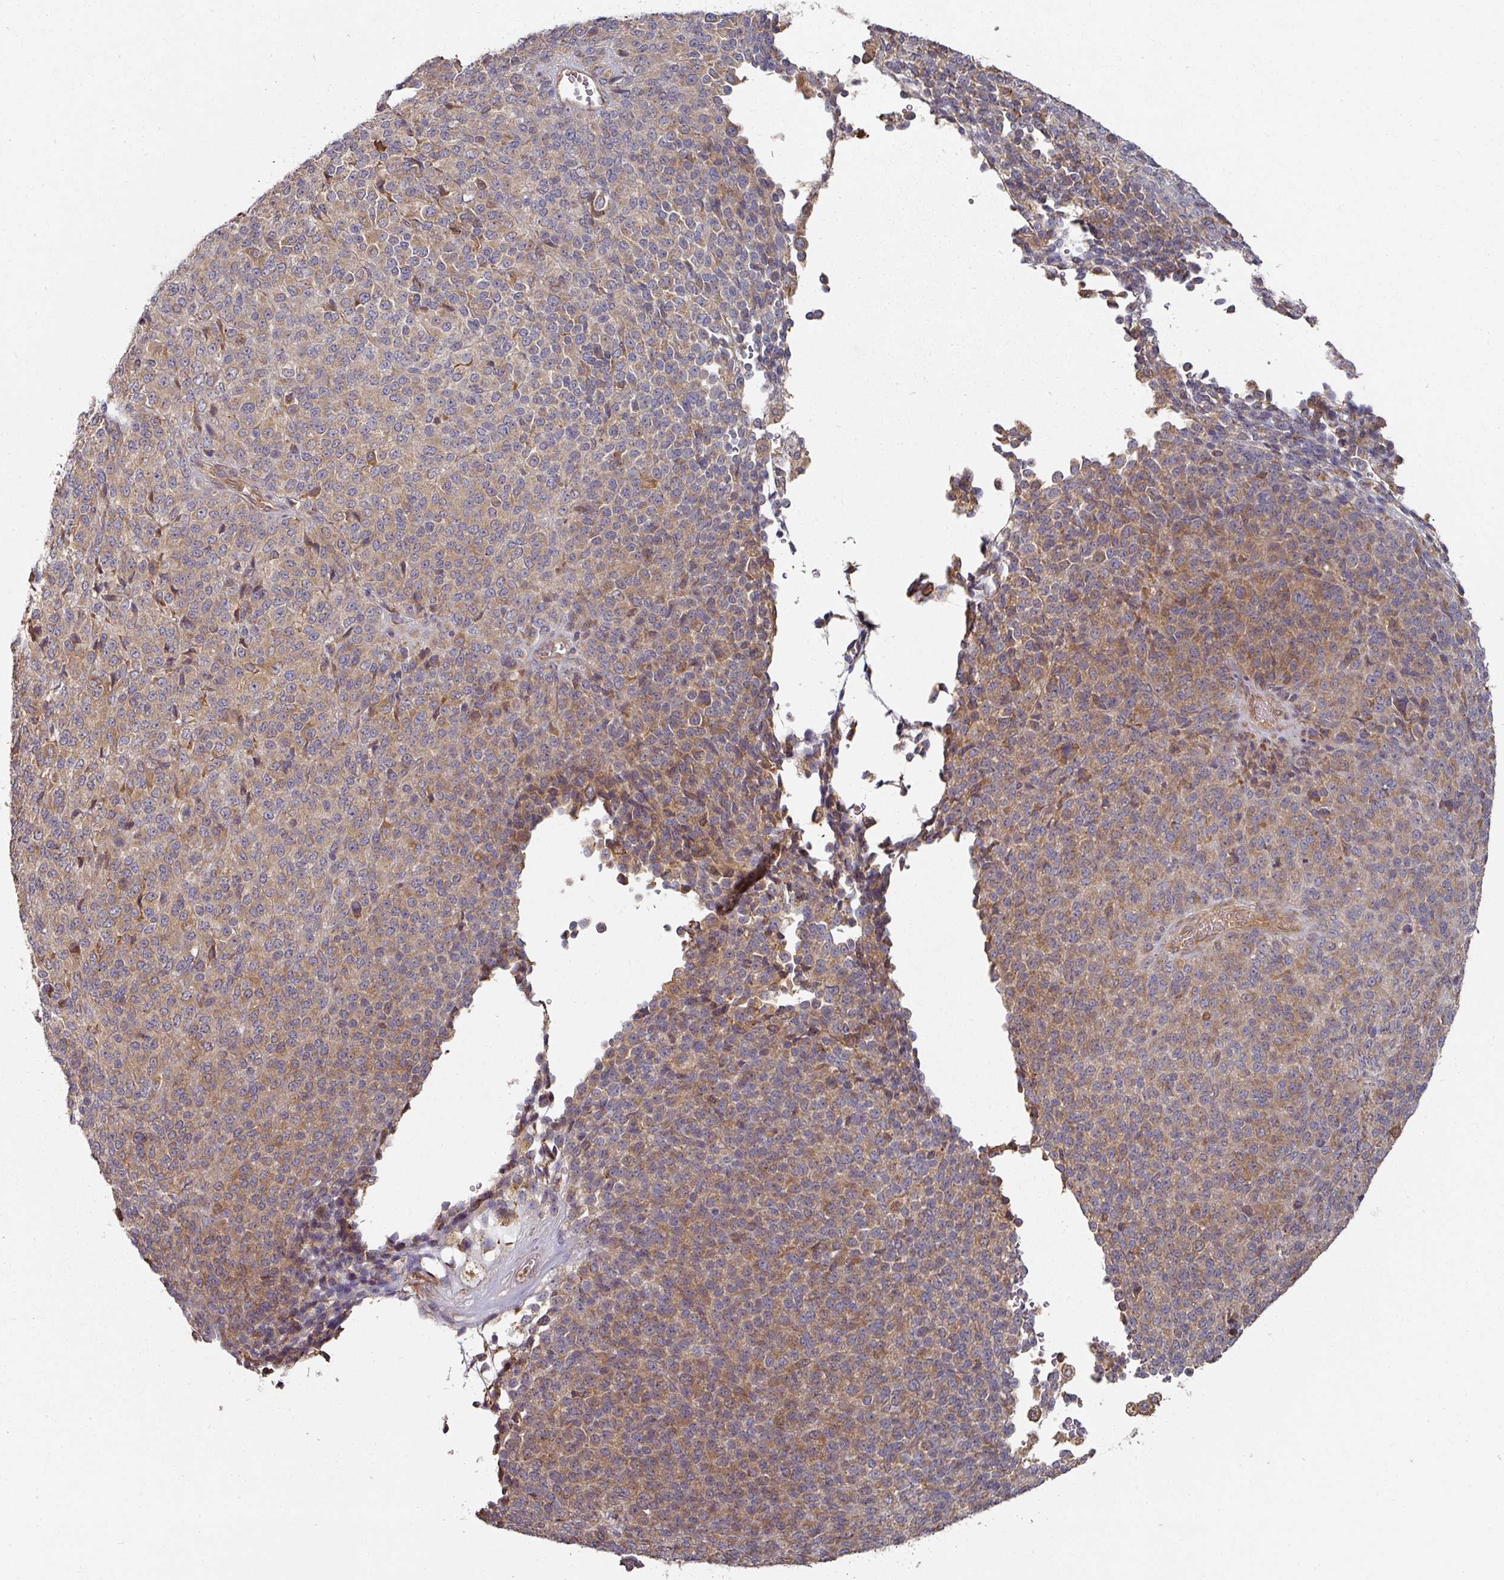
{"staining": {"intensity": "moderate", "quantity": "25%-75%", "location": "cytoplasmic/membranous"}, "tissue": "melanoma", "cell_type": "Tumor cells", "image_type": "cancer", "snomed": [{"axis": "morphology", "description": "Malignant melanoma, Metastatic site"}, {"axis": "topography", "description": "Brain"}], "caption": "Protein staining exhibits moderate cytoplasmic/membranous expression in about 25%-75% of tumor cells in malignant melanoma (metastatic site). (DAB IHC with brightfield microscopy, high magnification).", "gene": "CEP95", "patient": {"sex": "female", "age": 56}}